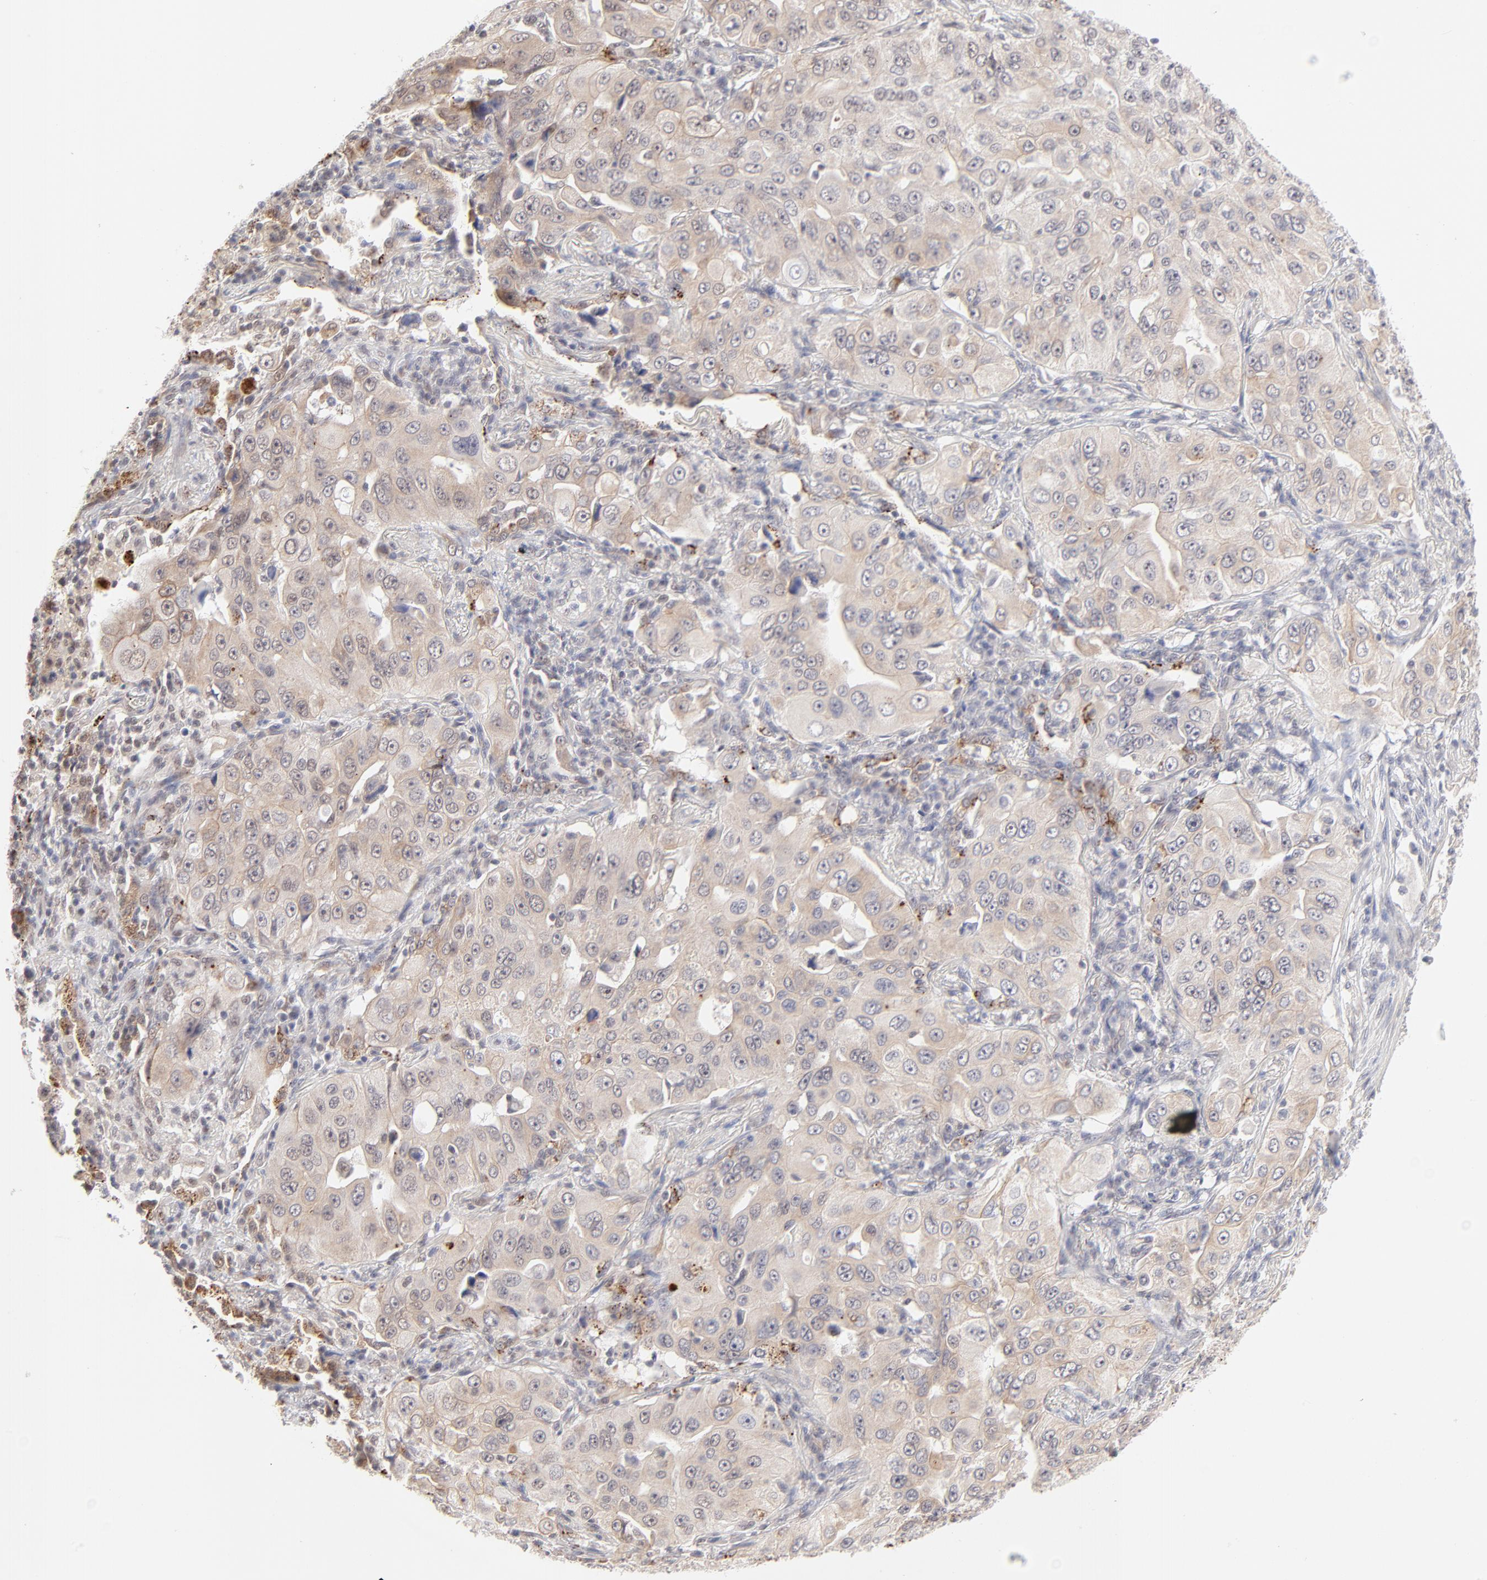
{"staining": {"intensity": "weak", "quantity": ">75%", "location": "cytoplasmic/membranous"}, "tissue": "lung cancer", "cell_type": "Tumor cells", "image_type": "cancer", "snomed": [{"axis": "morphology", "description": "Adenocarcinoma, NOS"}, {"axis": "topography", "description": "Lung"}], "caption": "Human adenocarcinoma (lung) stained for a protein (brown) shows weak cytoplasmic/membranous positive staining in approximately >75% of tumor cells.", "gene": "NBN", "patient": {"sex": "male", "age": 84}}